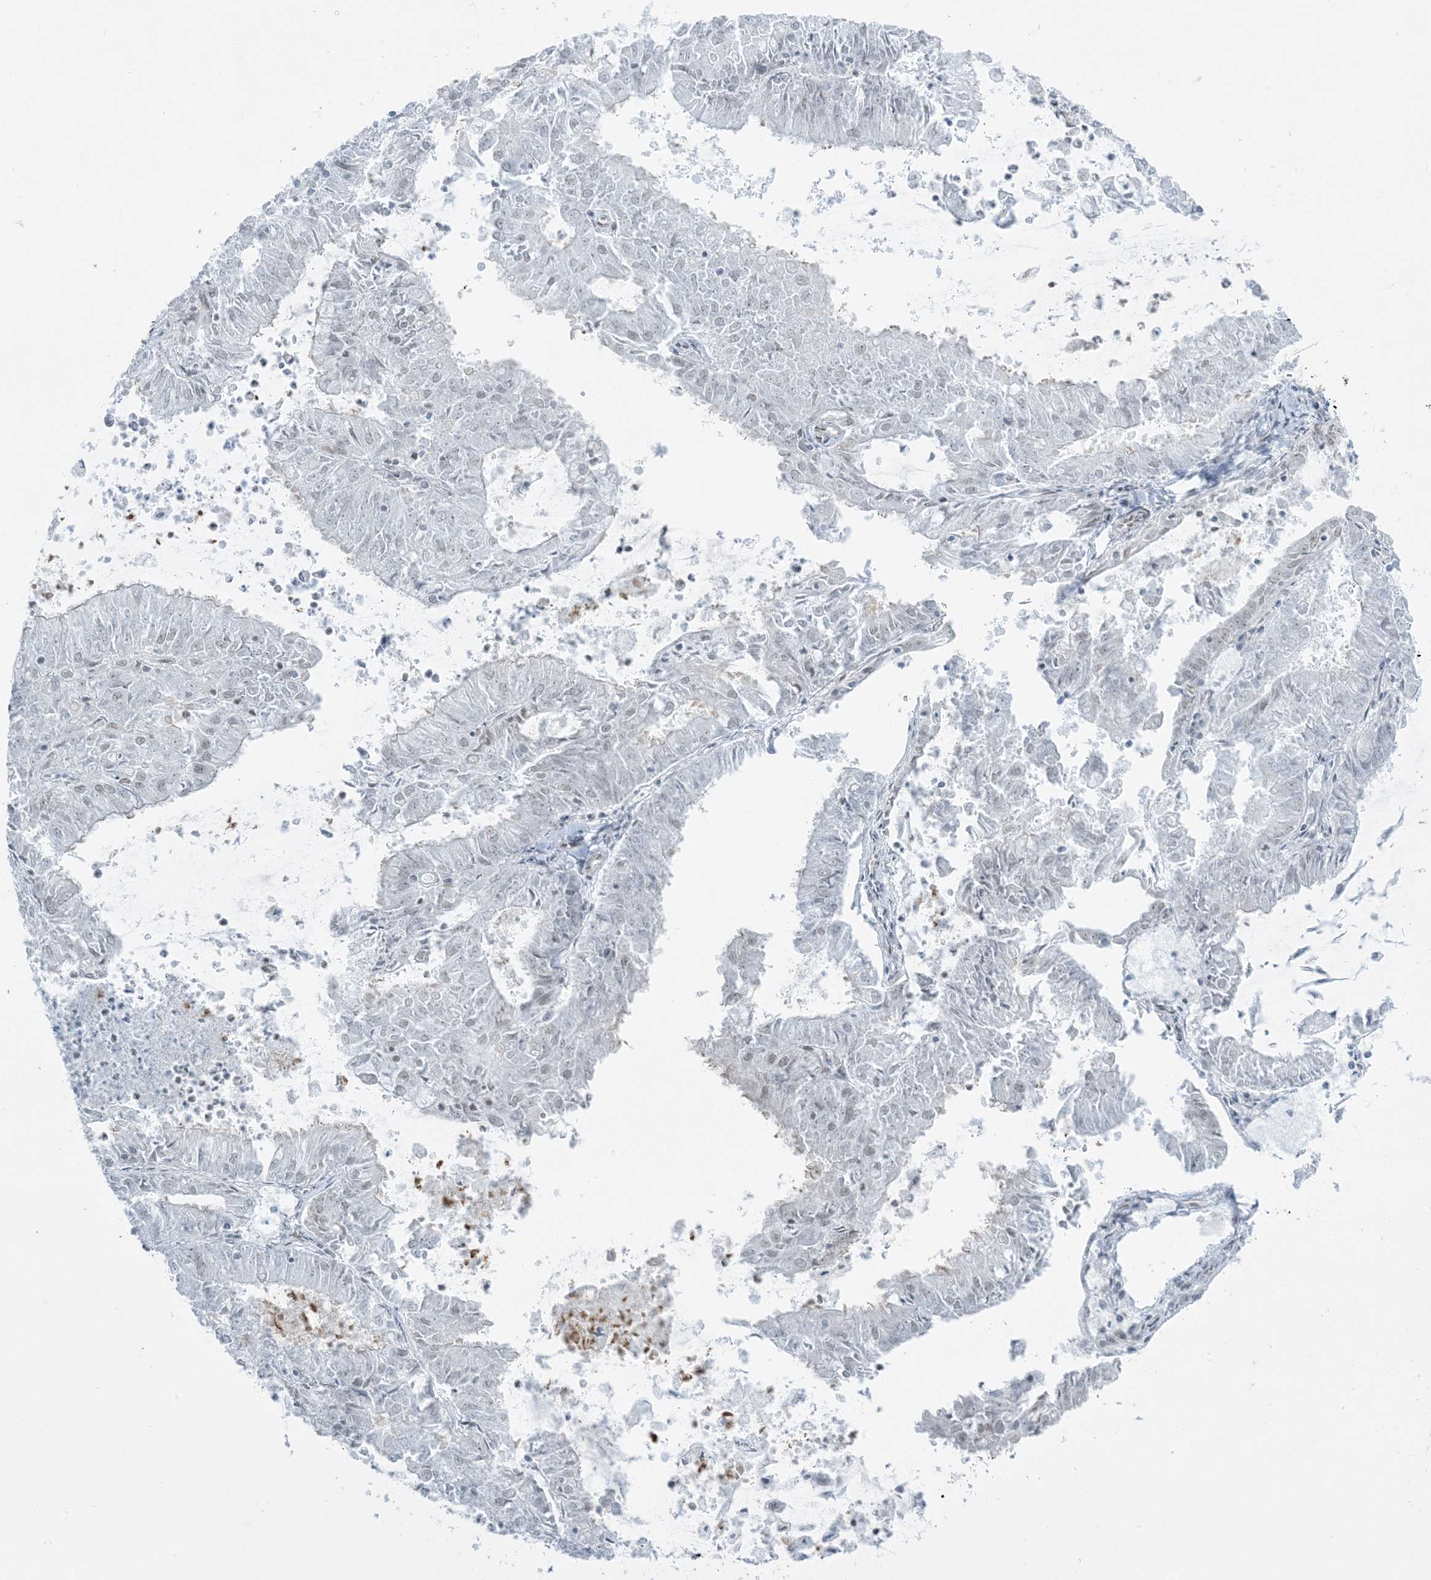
{"staining": {"intensity": "negative", "quantity": "none", "location": "none"}, "tissue": "endometrial cancer", "cell_type": "Tumor cells", "image_type": "cancer", "snomed": [{"axis": "morphology", "description": "Adenocarcinoma, NOS"}, {"axis": "topography", "description": "Endometrium"}], "caption": "Immunohistochemical staining of human endometrial cancer demonstrates no significant expression in tumor cells.", "gene": "ZNF787", "patient": {"sex": "female", "age": 57}}